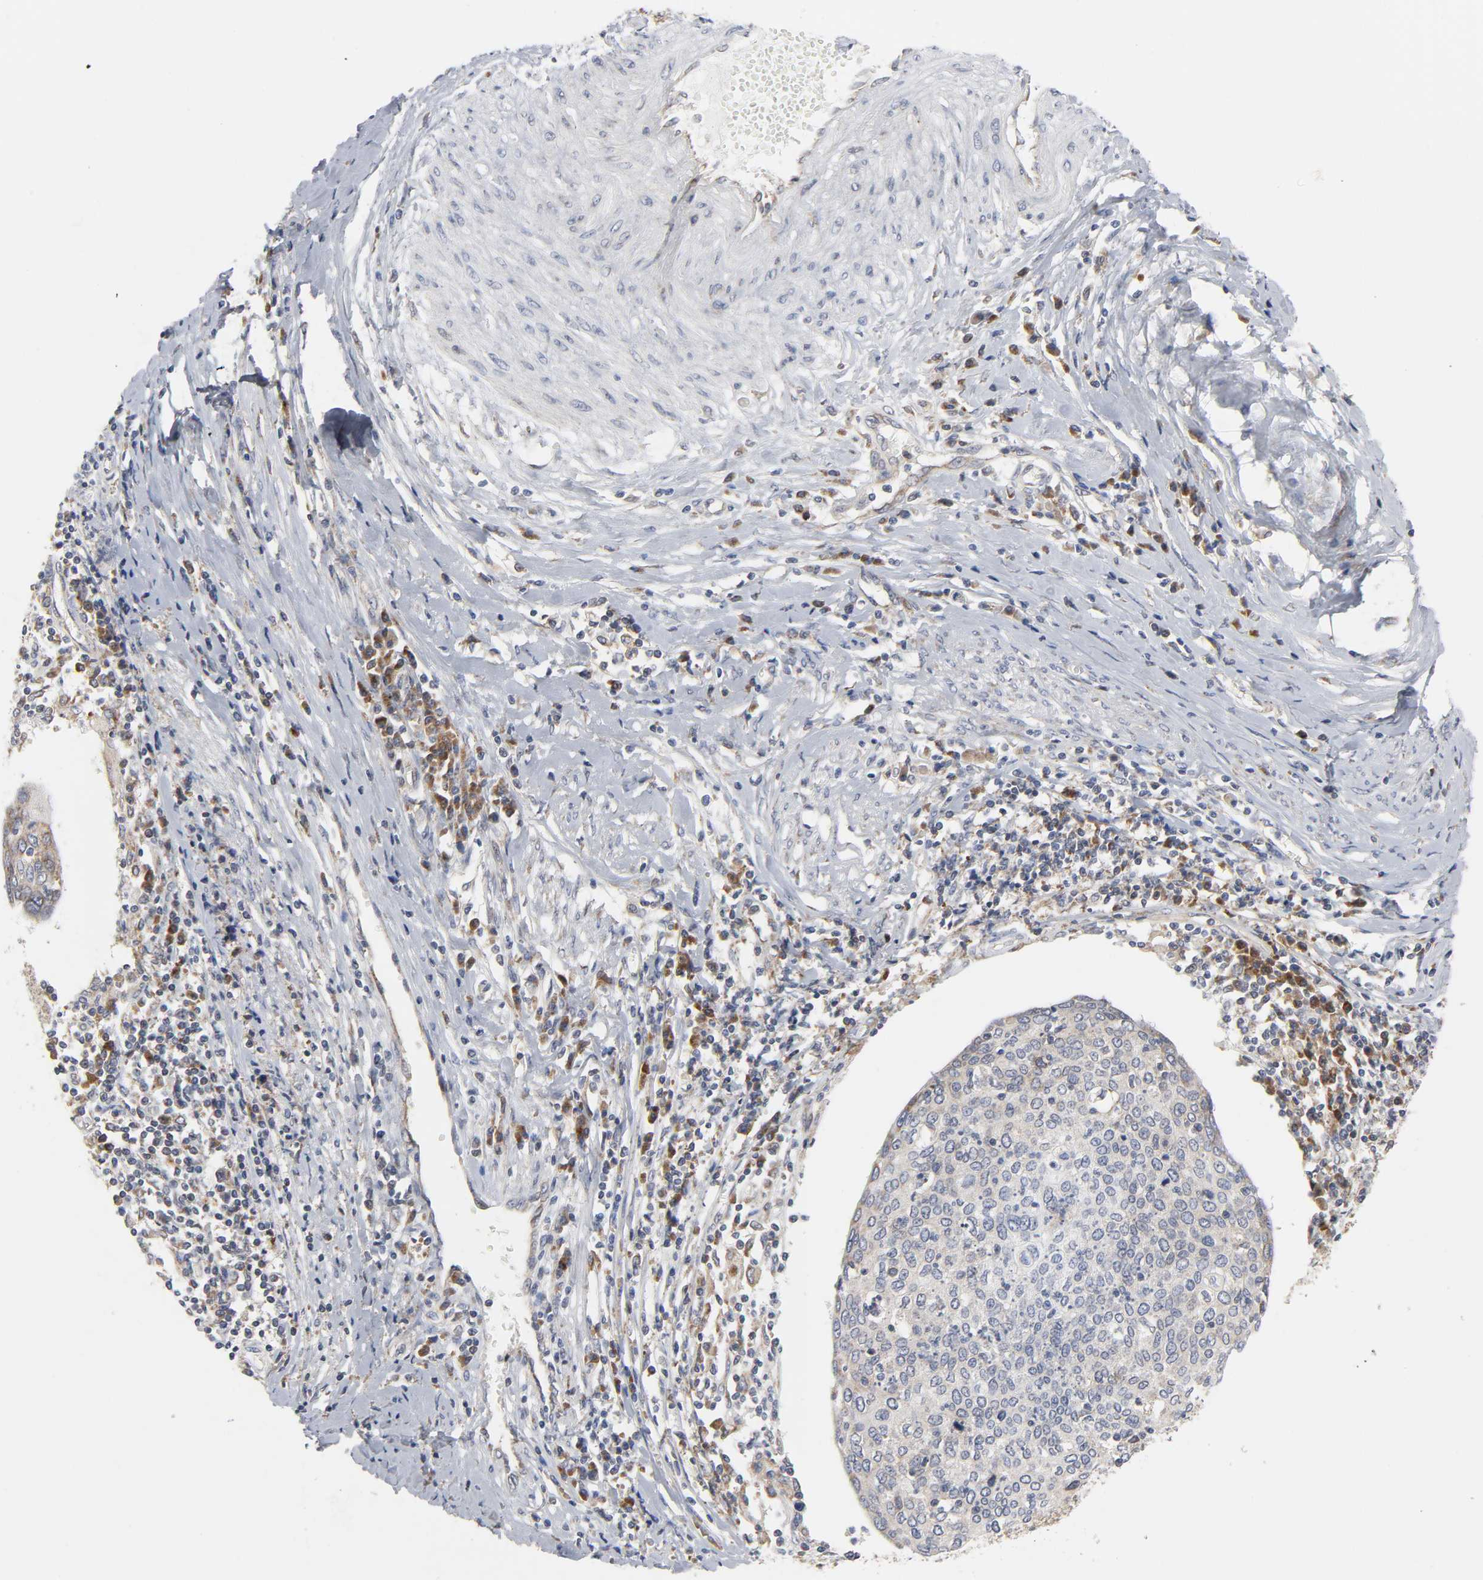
{"staining": {"intensity": "weak", "quantity": "25%-75%", "location": "cytoplasmic/membranous"}, "tissue": "cervical cancer", "cell_type": "Tumor cells", "image_type": "cancer", "snomed": [{"axis": "morphology", "description": "Squamous cell carcinoma, NOS"}, {"axis": "topography", "description": "Cervix"}], "caption": "A high-resolution image shows immunohistochemistry (IHC) staining of squamous cell carcinoma (cervical), which exhibits weak cytoplasmic/membranous expression in approximately 25%-75% of tumor cells.", "gene": "BAX", "patient": {"sex": "female", "age": 40}}